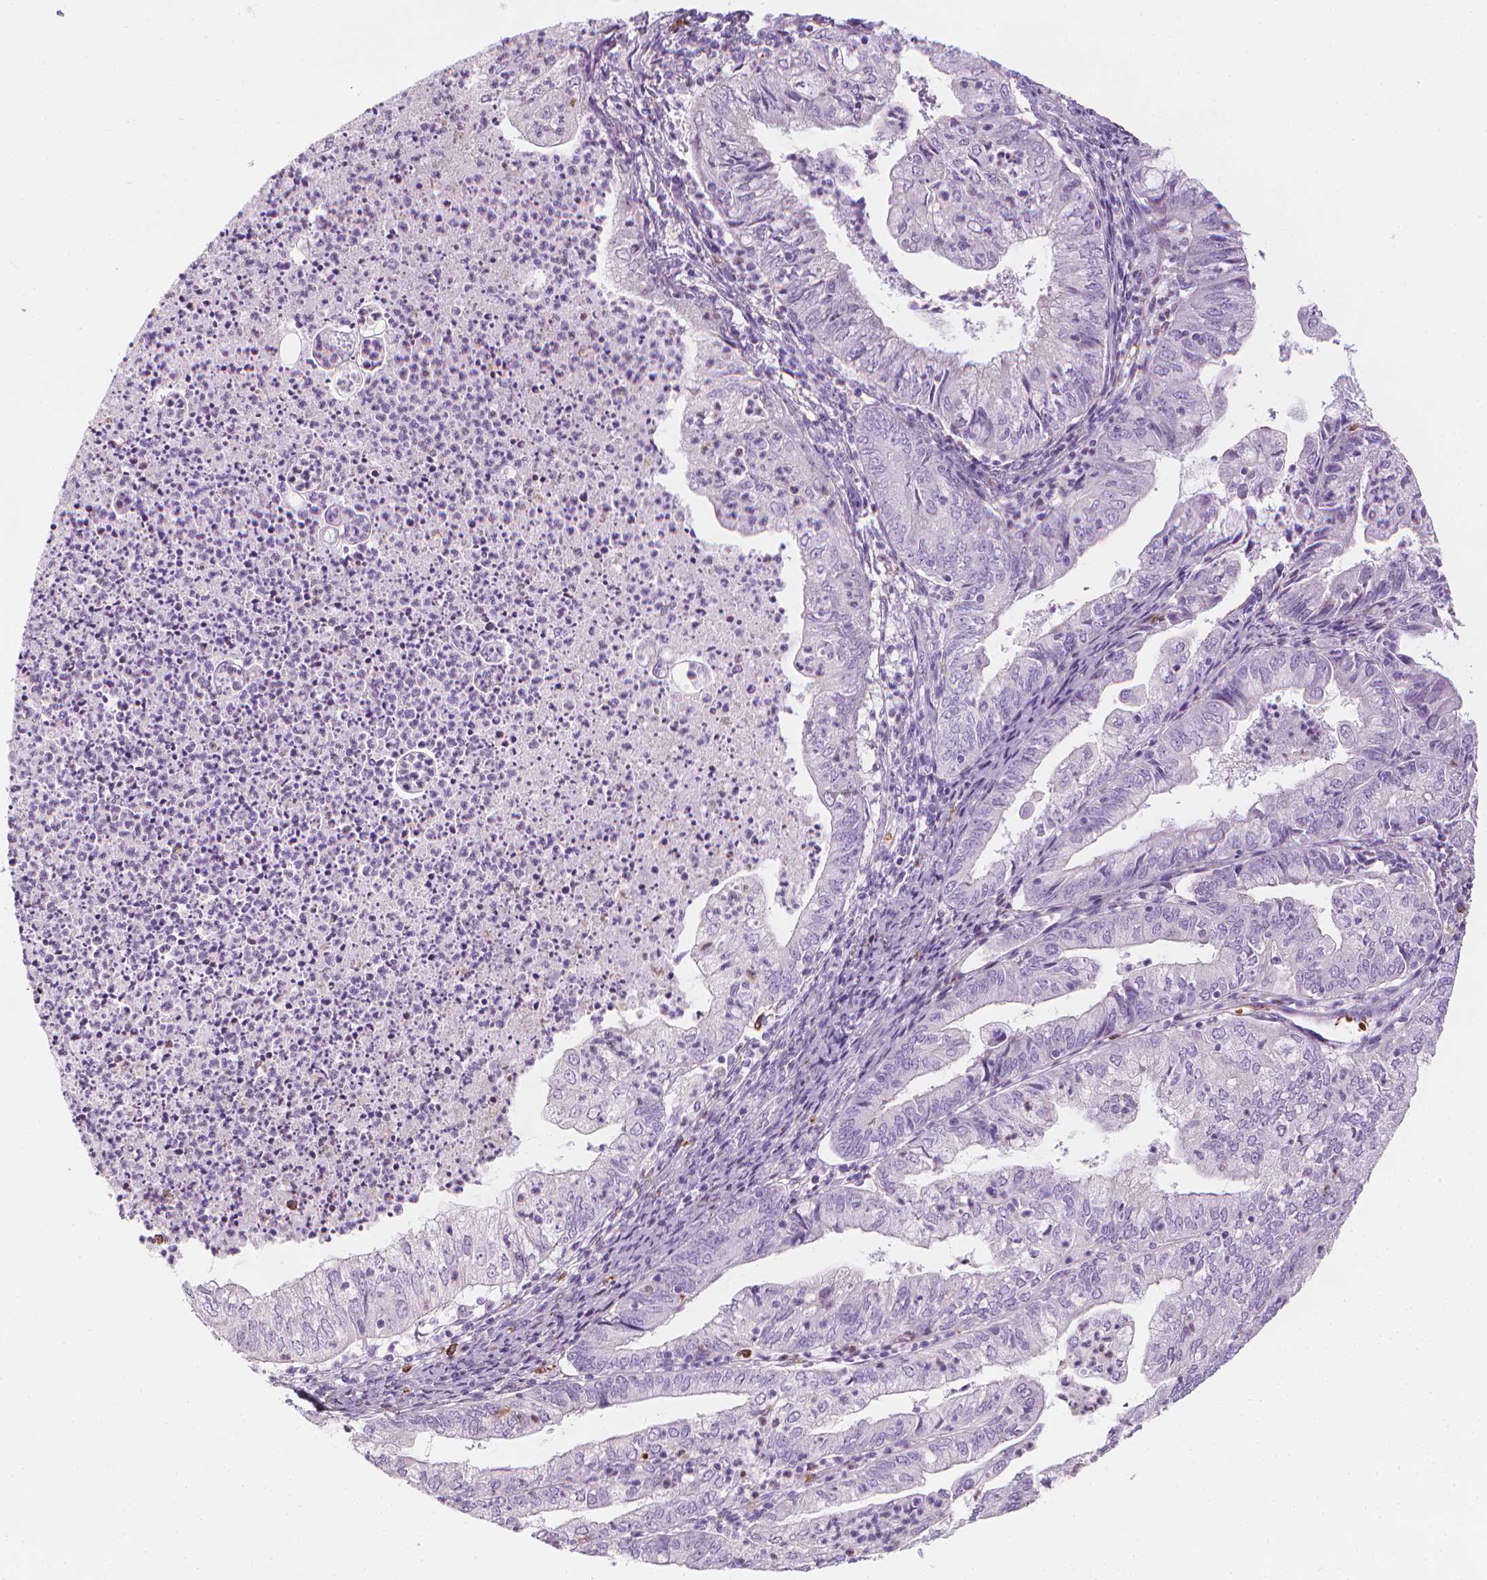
{"staining": {"intensity": "negative", "quantity": "none", "location": "none"}, "tissue": "endometrial cancer", "cell_type": "Tumor cells", "image_type": "cancer", "snomed": [{"axis": "morphology", "description": "Adenocarcinoma, NOS"}, {"axis": "topography", "description": "Endometrium"}], "caption": "A high-resolution photomicrograph shows immunohistochemistry staining of endometrial adenocarcinoma, which exhibits no significant positivity in tumor cells.", "gene": "CES1", "patient": {"sex": "female", "age": 55}}